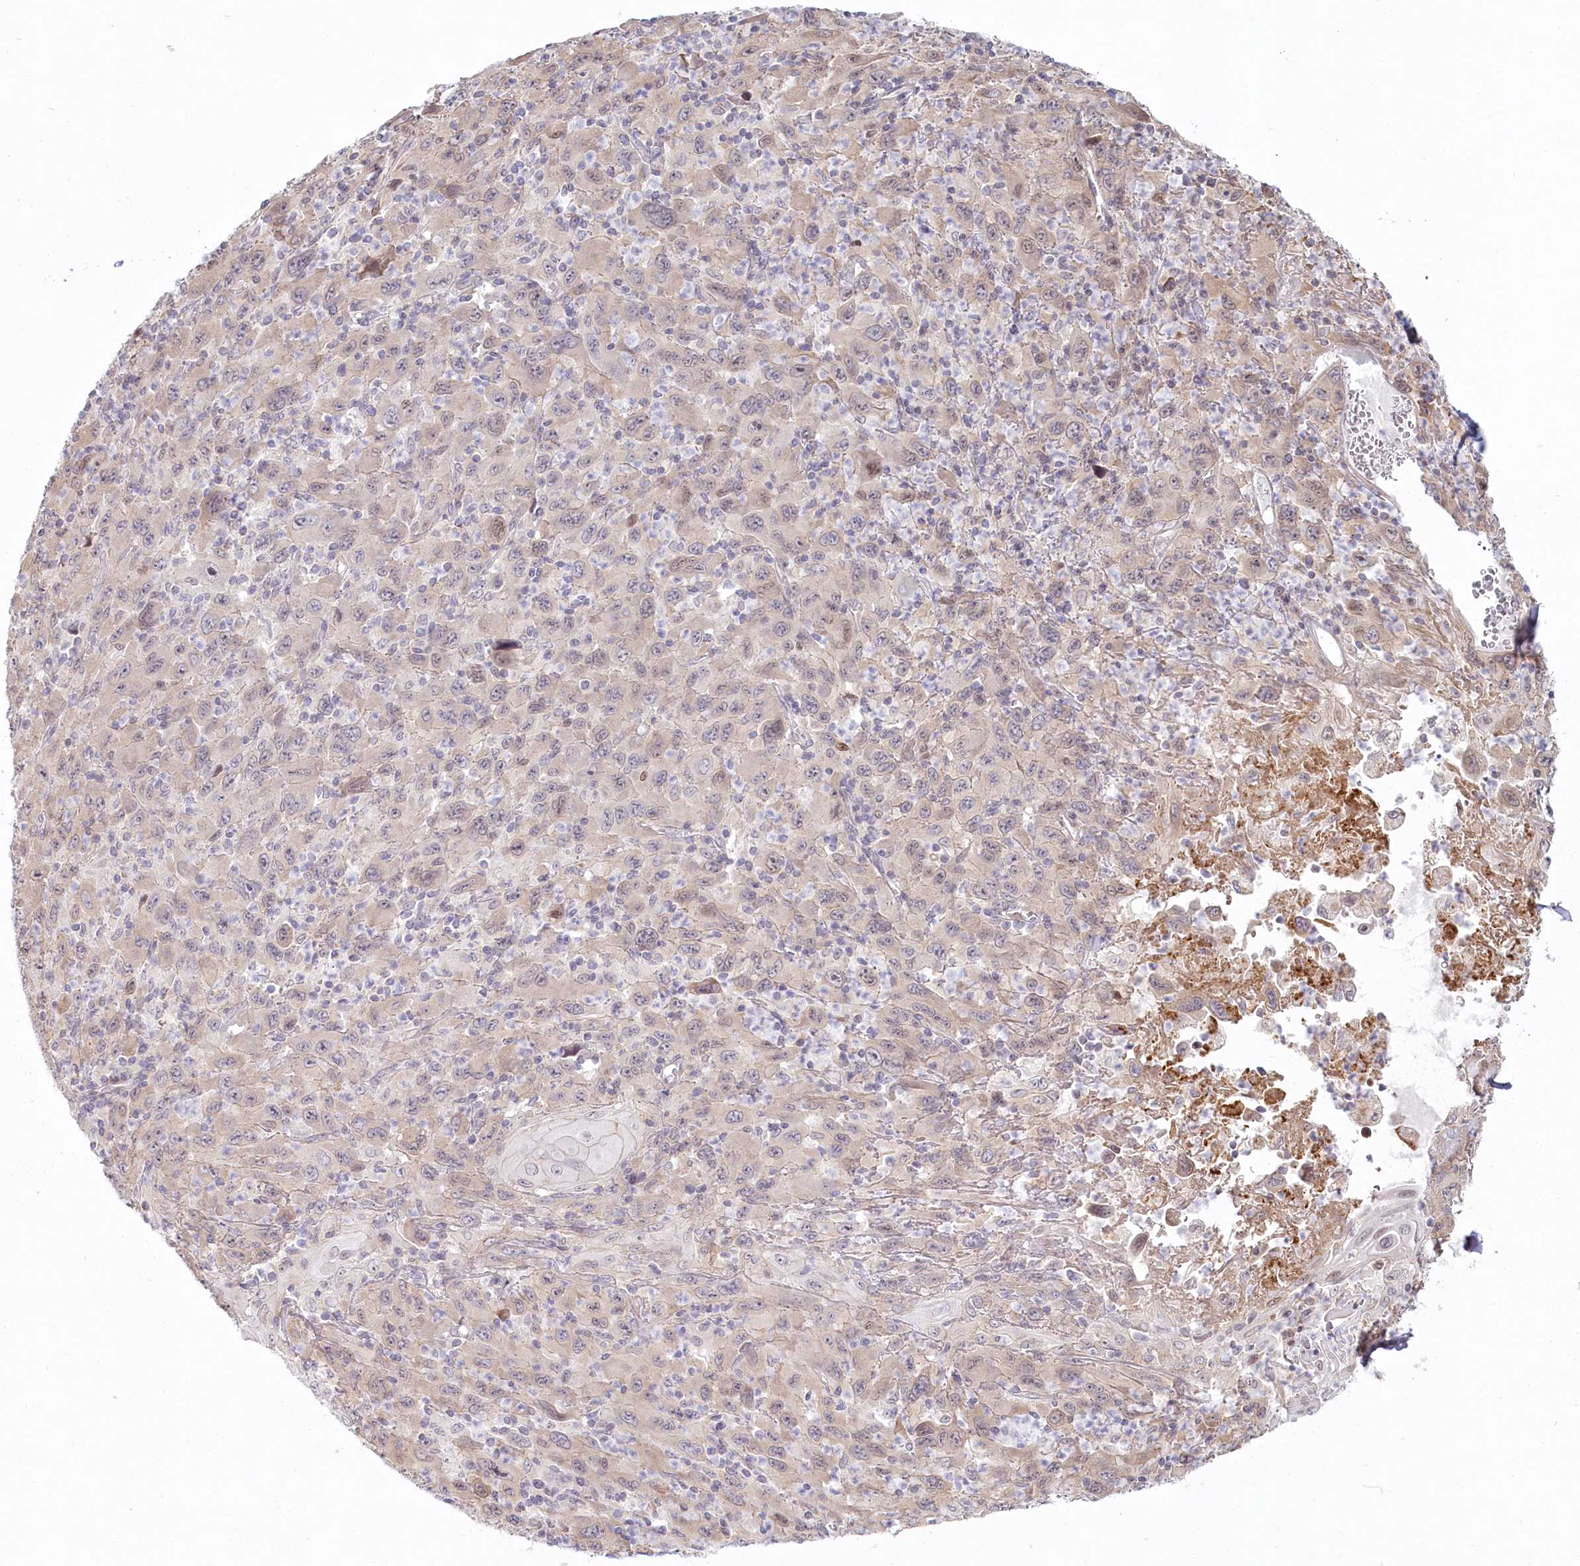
{"staining": {"intensity": "weak", "quantity": "<25%", "location": "nuclear"}, "tissue": "melanoma", "cell_type": "Tumor cells", "image_type": "cancer", "snomed": [{"axis": "morphology", "description": "Malignant melanoma, Metastatic site"}, {"axis": "topography", "description": "Skin"}], "caption": "High magnification brightfield microscopy of melanoma stained with DAB (brown) and counterstained with hematoxylin (blue): tumor cells show no significant expression.", "gene": "SPINK13", "patient": {"sex": "female", "age": 56}}